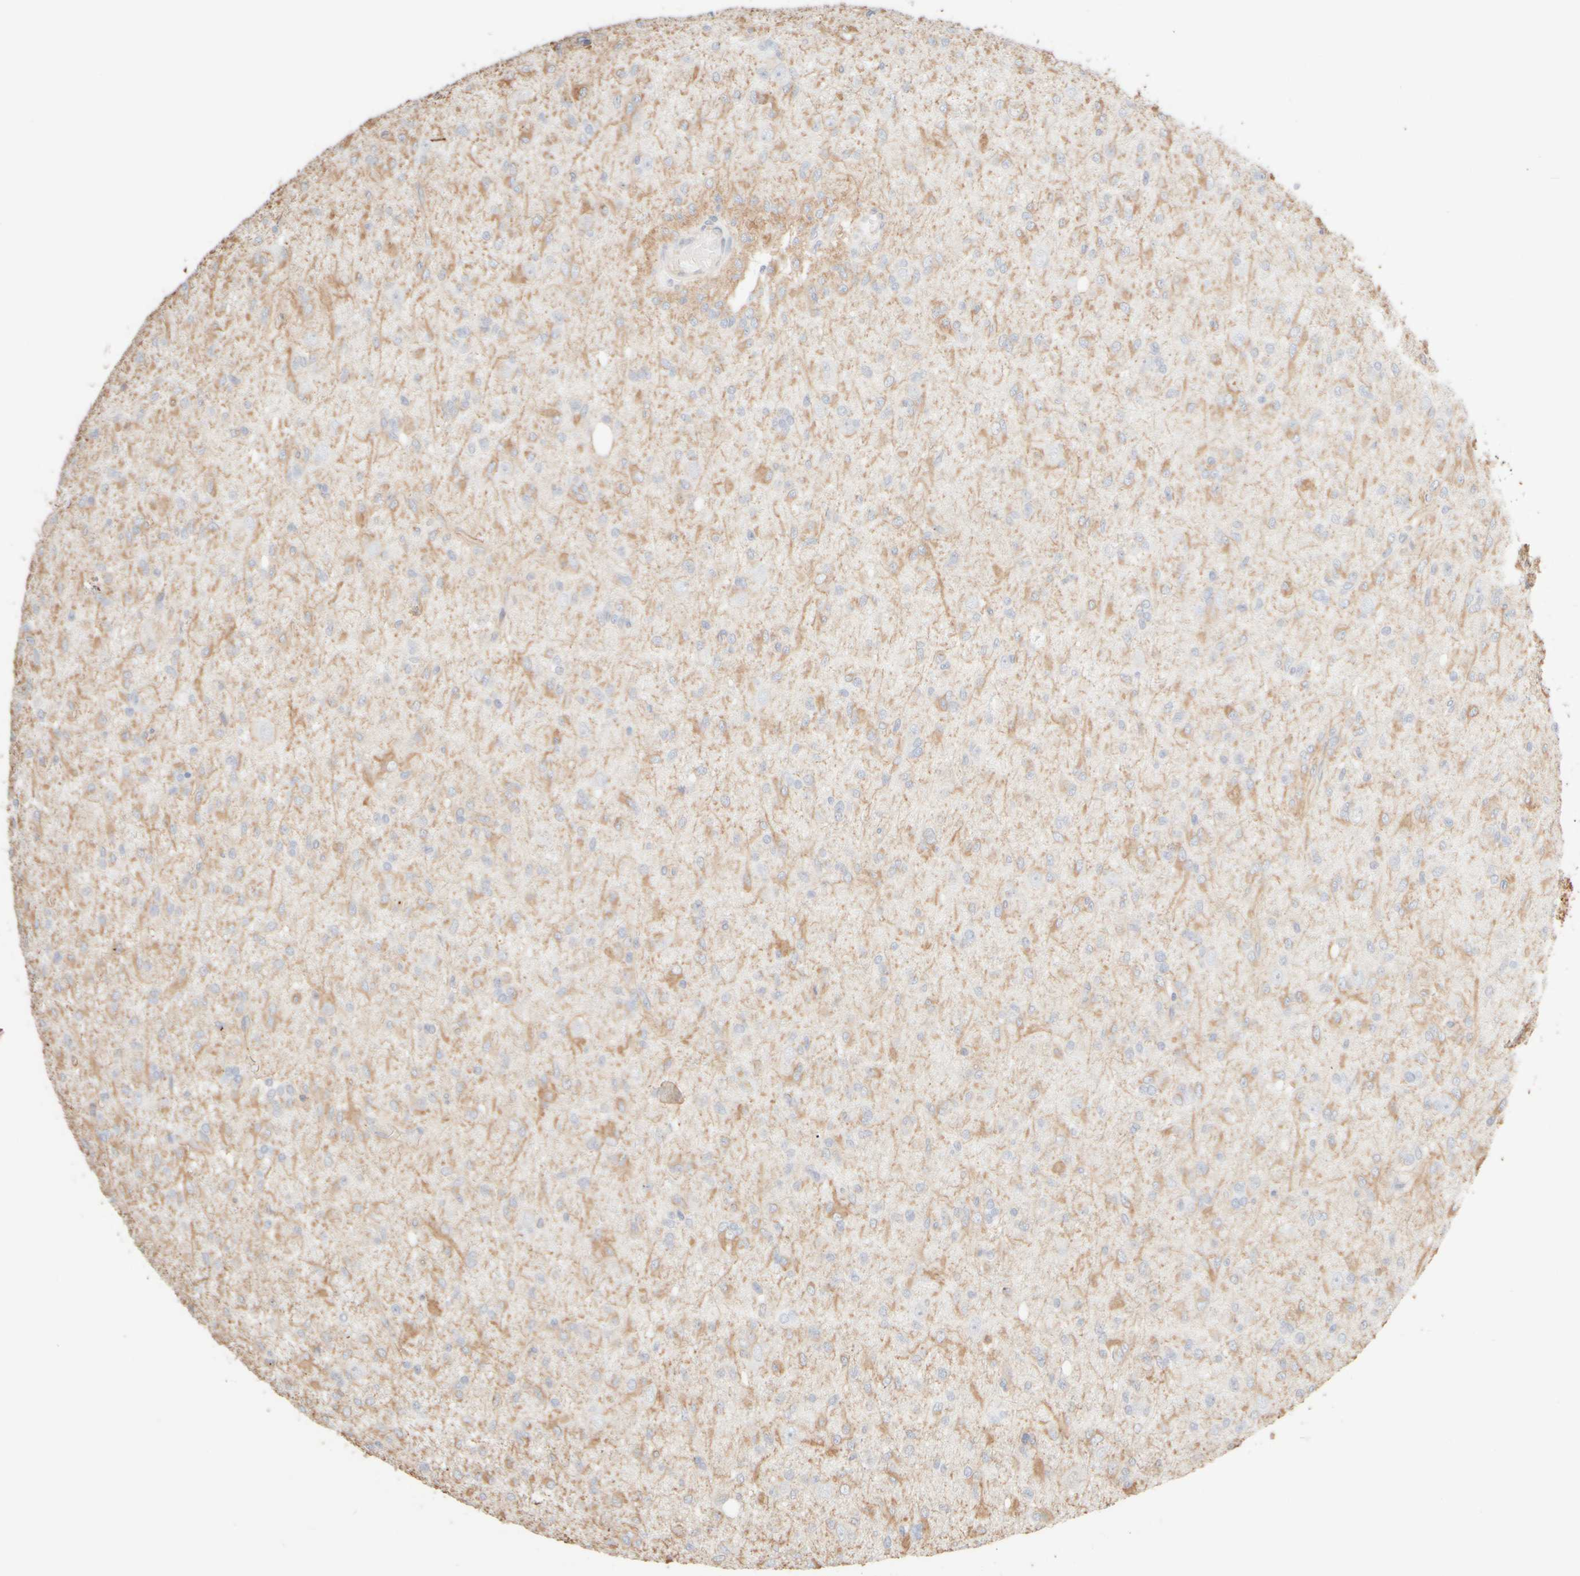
{"staining": {"intensity": "moderate", "quantity": "<25%", "location": "cytoplasmic/membranous"}, "tissue": "glioma", "cell_type": "Tumor cells", "image_type": "cancer", "snomed": [{"axis": "morphology", "description": "Glioma, malignant, High grade"}, {"axis": "topography", "description": "Brain"}], "caption": "The immunohistochemical stain highlights moderate cytoplasmic/membranous positivity in tumor cells of malignant high-grade glioma tissue.", "gene": "KRT15", "patient": {"sex": "female", "age": 59}}